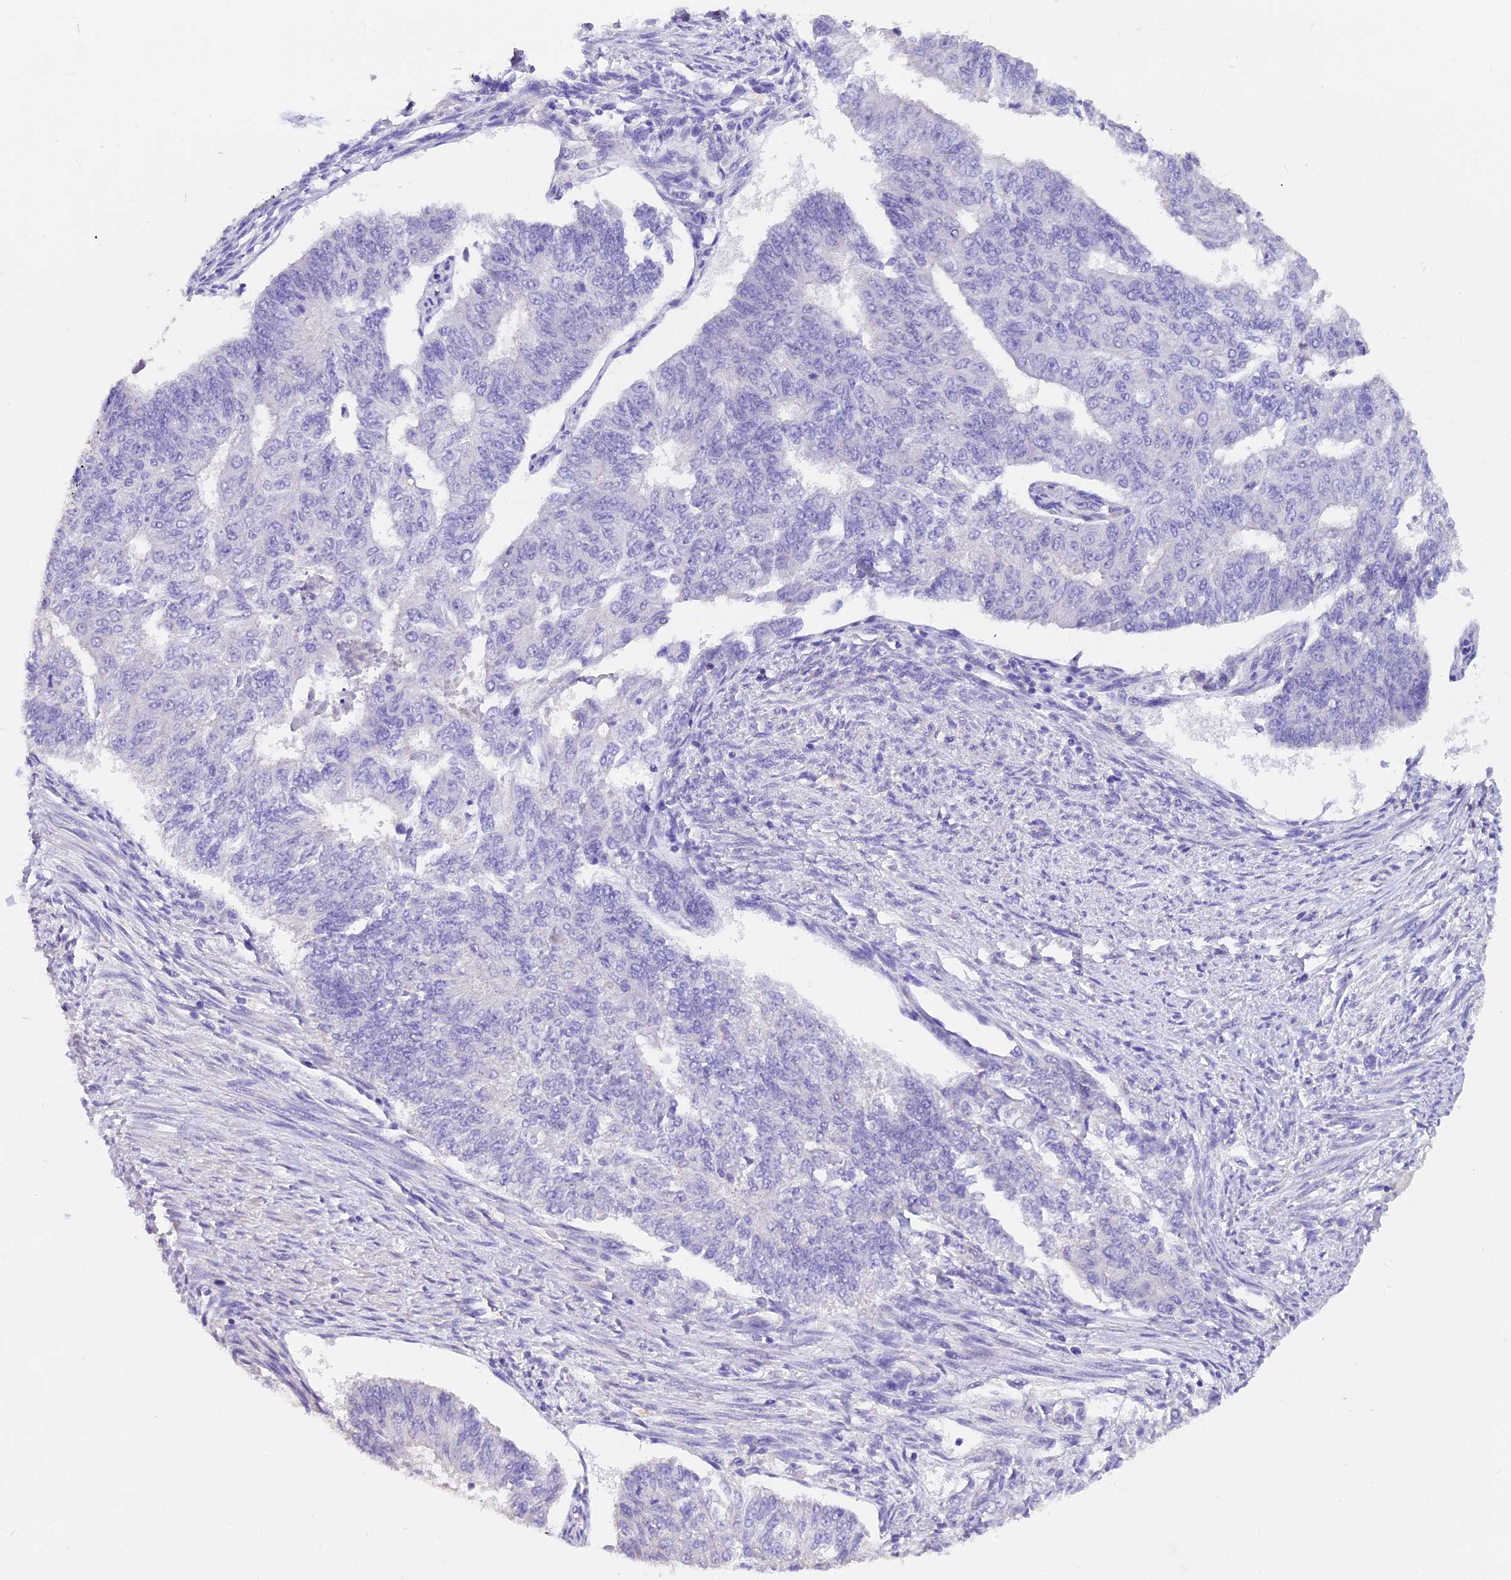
{"staining": {"intensity": "negative", "quantity": "none", "location": "none"}, "tissue": "endometrial cancer", "cell_type": "Tumor cells", "image_type": "cancer", "snomed": [{"axis": "morphology", "description": "Adenocarcinoma, NOS"}, {"axis": "topography", "description": "Endometrium"}], "caption": "DAB immunohistochemical staining of endometrial cancer exhibits no significant positivity in tumor cells.", "gene": "AP3B2", "patient": {"sex": "female", "age": 32}}